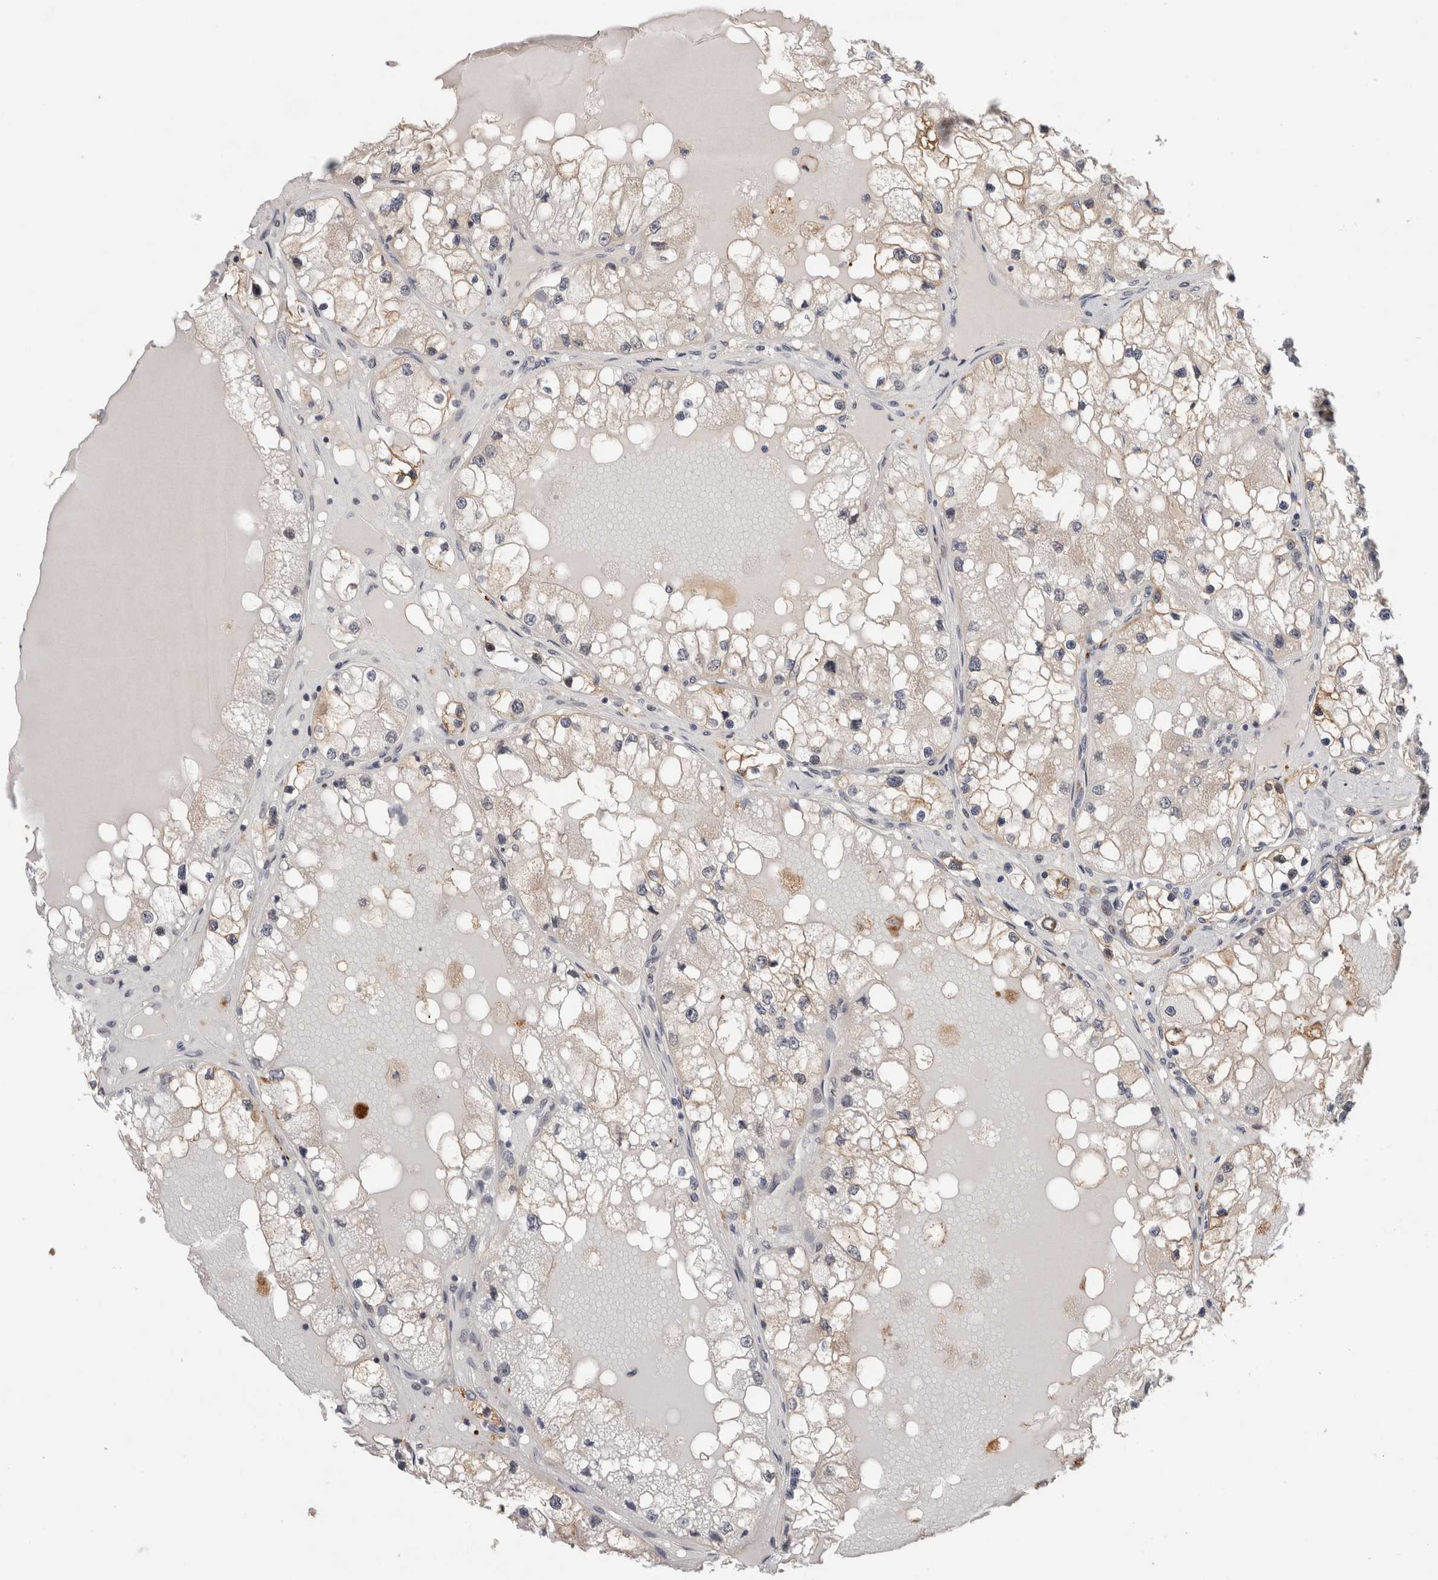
{"staining": {"intensity": "weak", "quantity": "<25%", "location": "cytoplasmic/membranous"}, "tissue": "renal cancer", "cell_type": "Tumor cells", "image_type": "cancer", "snomed": [{"axis": "morphology", "description": "Adenocarcinoma, NOS"}, {"axis": "topography", "description": "Kidney"}], "caption": "High magnification brightfield microscopy of adenocarcinoma (renal) stained with DAB (brown) and counterstained with hematoxylin (blue): tumor cells show no significant positivity.", "gene": "ZNF521", "patient": {"sex": "male", "age": 68}}